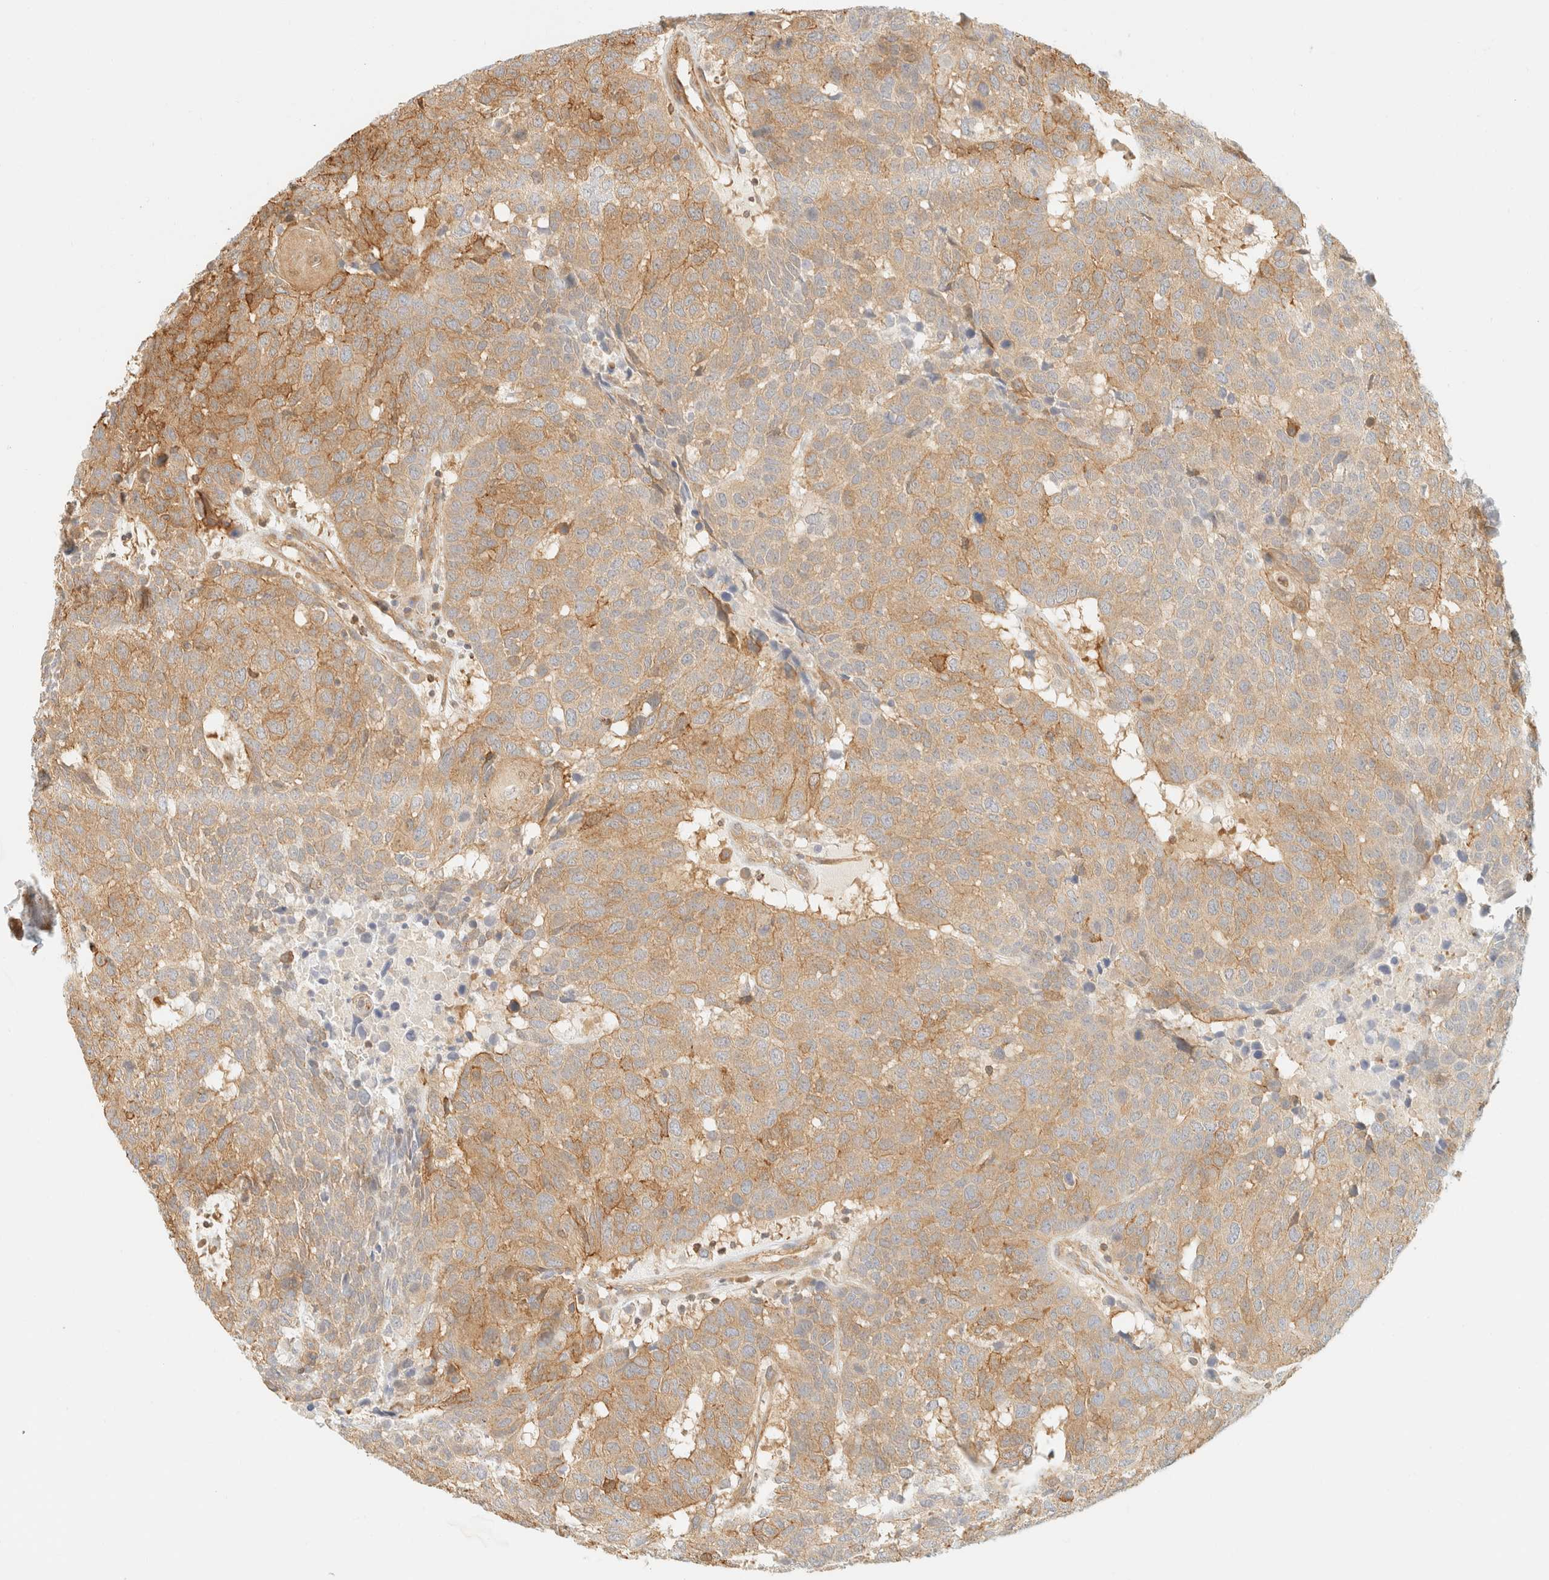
{"staining": {"intensity": "moderate", "quantity": ">75%", "location": "cytoplasmic/membranous"}, "tissue": "head and neck cancer", "cell_type": "Tumor cells", "image_type": "cancer", "snomed": [{"axis": "morphology", "description": "Squamous cell carcinoma, NOS"}, {"axis": "topography", "description": "Head-Neck"}], "caption": "Protein analysis of head and neck cancer (squamous cell carcinoma) tissue reveals moderate cytoplasmic/membranous positivity in approximately >75% of tumor cells.", "gene": "OTOP2", "patient": {"sex": "male", "age": 66}}